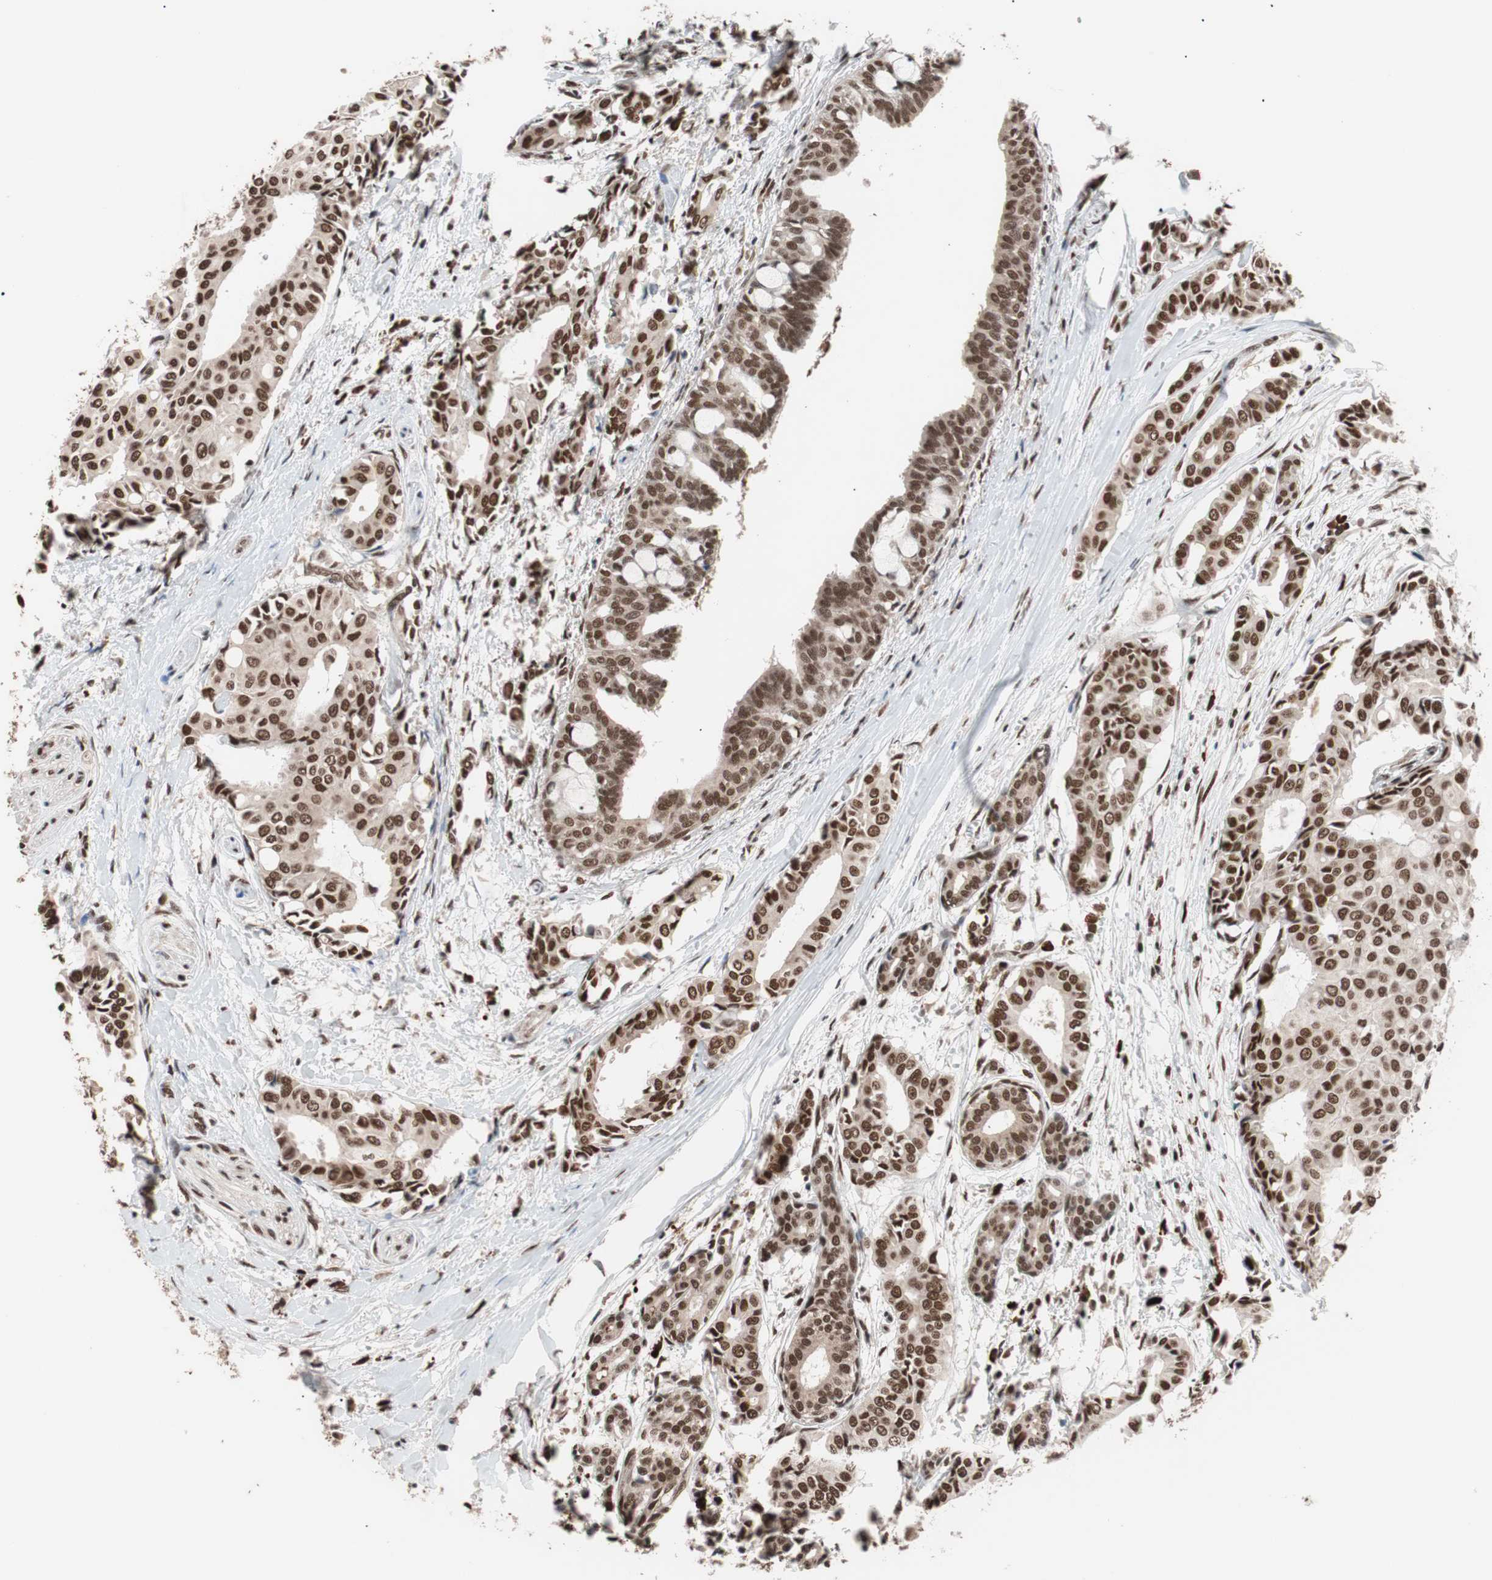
{"staining": {"intensity": "strong", "quantity": ">75%", "location": "nuclear"}, "tissue": "head and neck cancer", "cell_type": "Tumor cells", "image_type": "cancer", "snomed": [{"axis": "morphology", "description": "Adenocarcinoma, NOS"}, {"axis": "topography", "description": "Salivary gland"}, {"axis": "topography", "description": "Head-Neck"}], "caption": "Immunohistochemical staining of human head and neck cancer (adenocarcinoma) displays high levels of strong nuclear protein staining in about >75% of tumor cells. The protein of interest is shown in brown color, while the nuclei are stained blue.", "gene": "CHAMP1", "patient": {"sex": "female", "age": 59}}